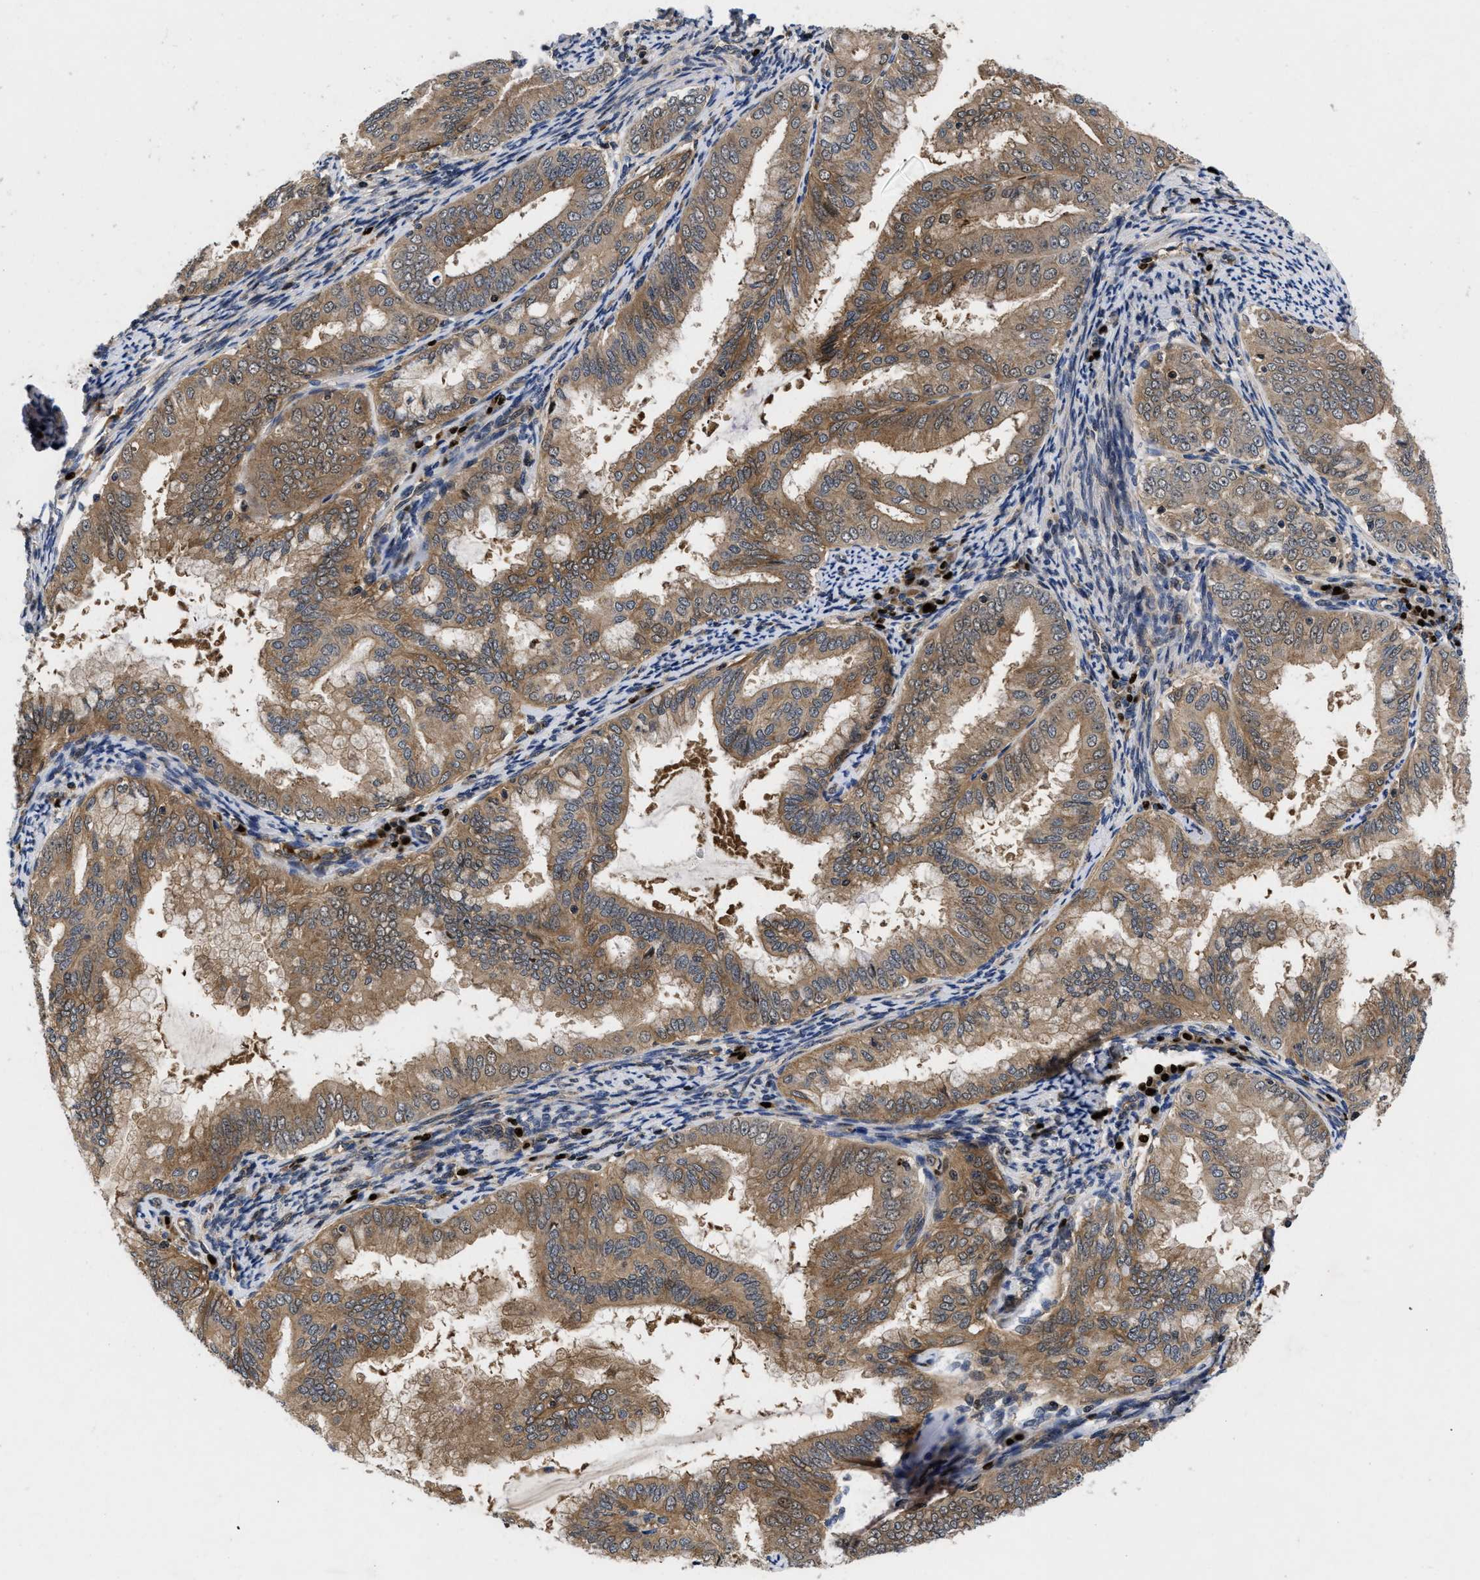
{"staining": {"intensity": "moderate", "quantity": ">75%", "location": "cytoplasmic/membranous"}, "tissue": "endometrial cancer", "cell_type": "Tumor cells", "image_type": "cancer", "snomed": [{"axis": "morphology", "description": "Adenocarcinoma, NOS"}, {"axis": "topography", "description": "Endometrium"}], "caption": "Brown immunohistochemical staining in endometrial cancer displays moderate cytoplasmic/membranous staining in about >75% of tumor cells.", "gene": "FAM200A", "patient": {"sex": "female", "age": 63}}